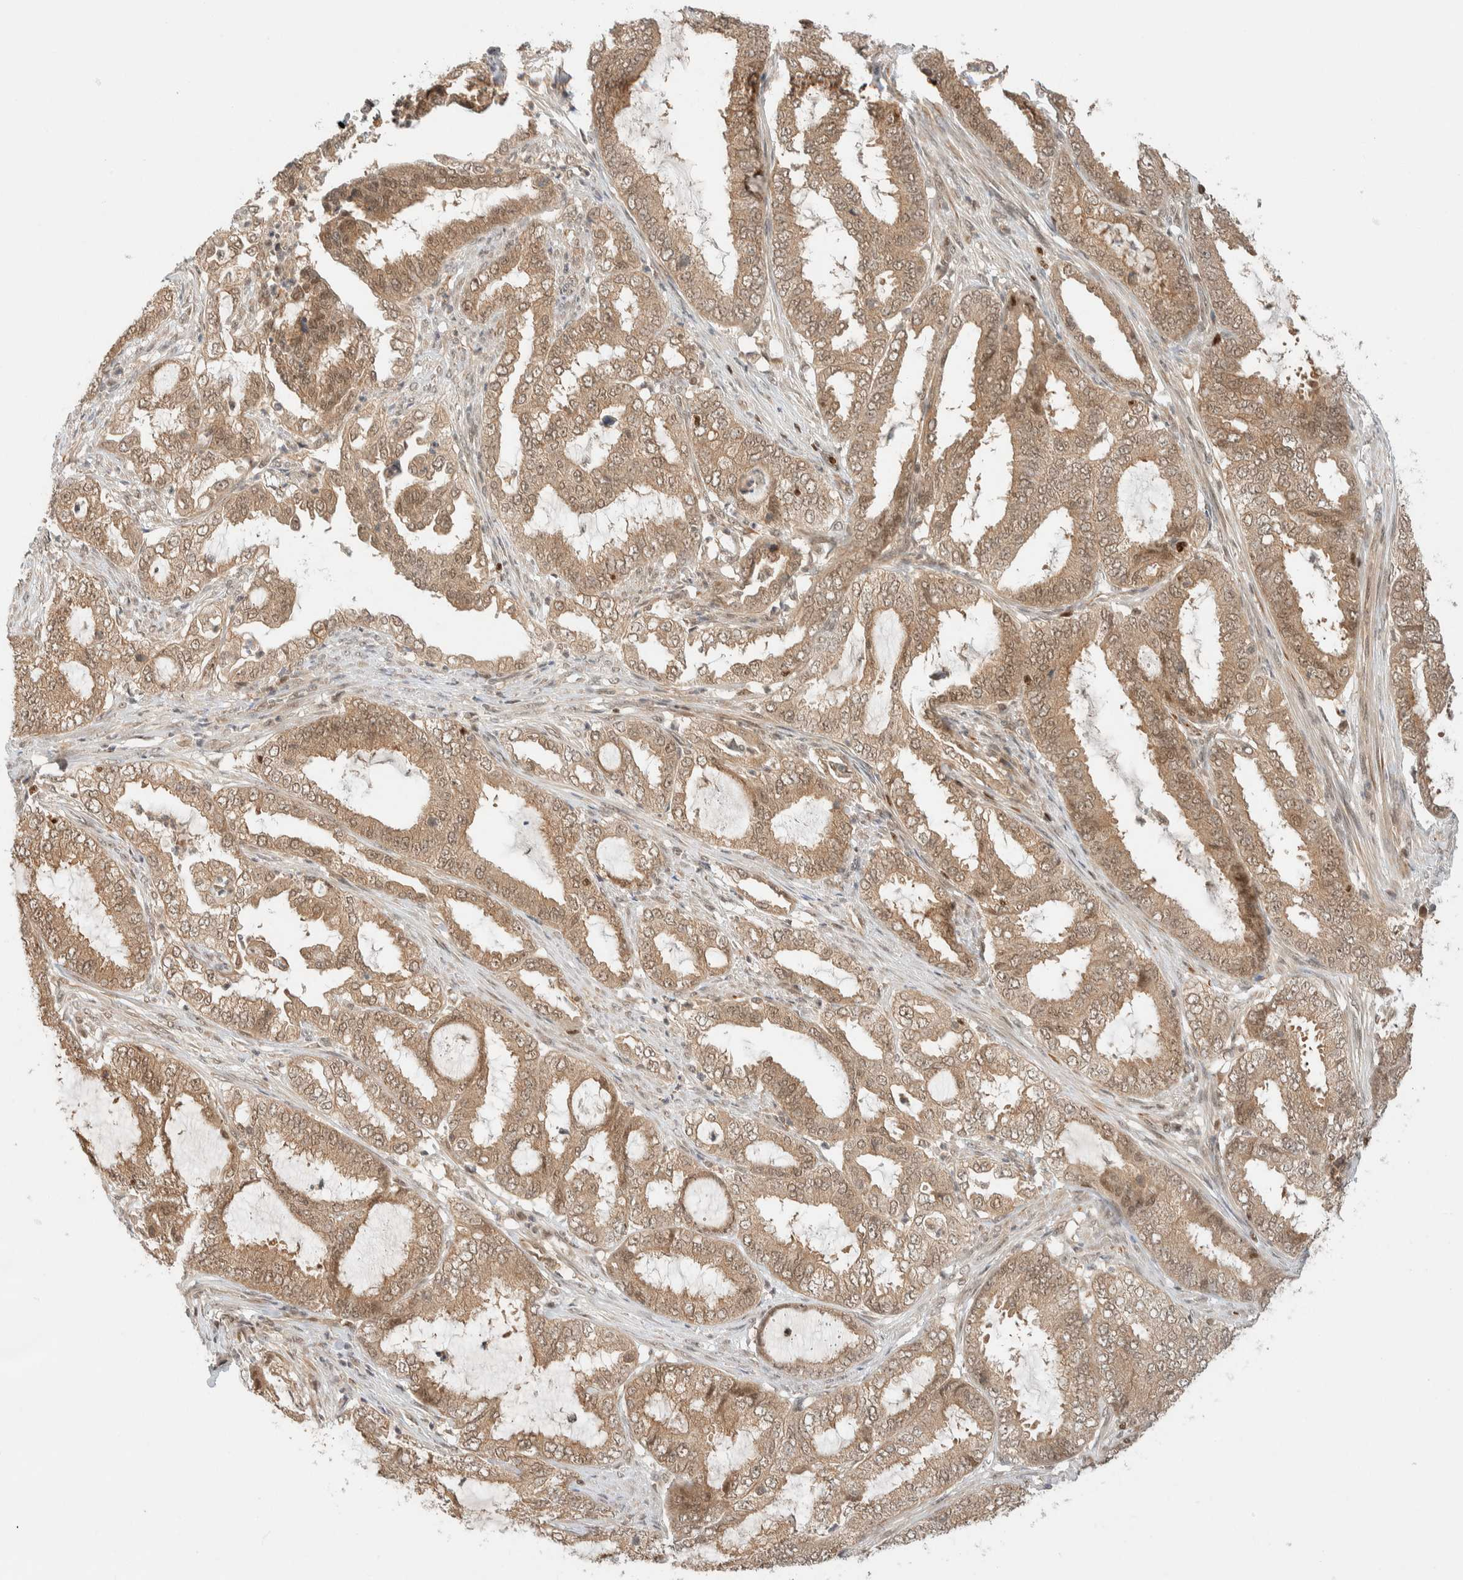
{"staining": {"intensity": "weak", "quantity": ">75%", "location": "cytoplasmic/membranous,nuclear"}, "tissue": "endometrial cancer", "cell_type": "Tumor cells", "image_type": "cancer", "snomed": [{"axis": "morphology", "description": "Adenocarcinoma, NOS"}, {"axis": "topography", "description": "Endometrium"}], "caption": "IHC staining of endometrial adenocarcinoma, which displays low levels of weak cytoplasmic/membranous and nuclear expression in about >75% of tumor cells indicating weak cytoplasmic/membranous and nuclear protein staining. The staining was performed using DAB (brown) for protein detection and nuclei were counterstained in hematoxylin (blue).", "gene": "C8orf76", "patient": {"sex": "female", "age": 51}}